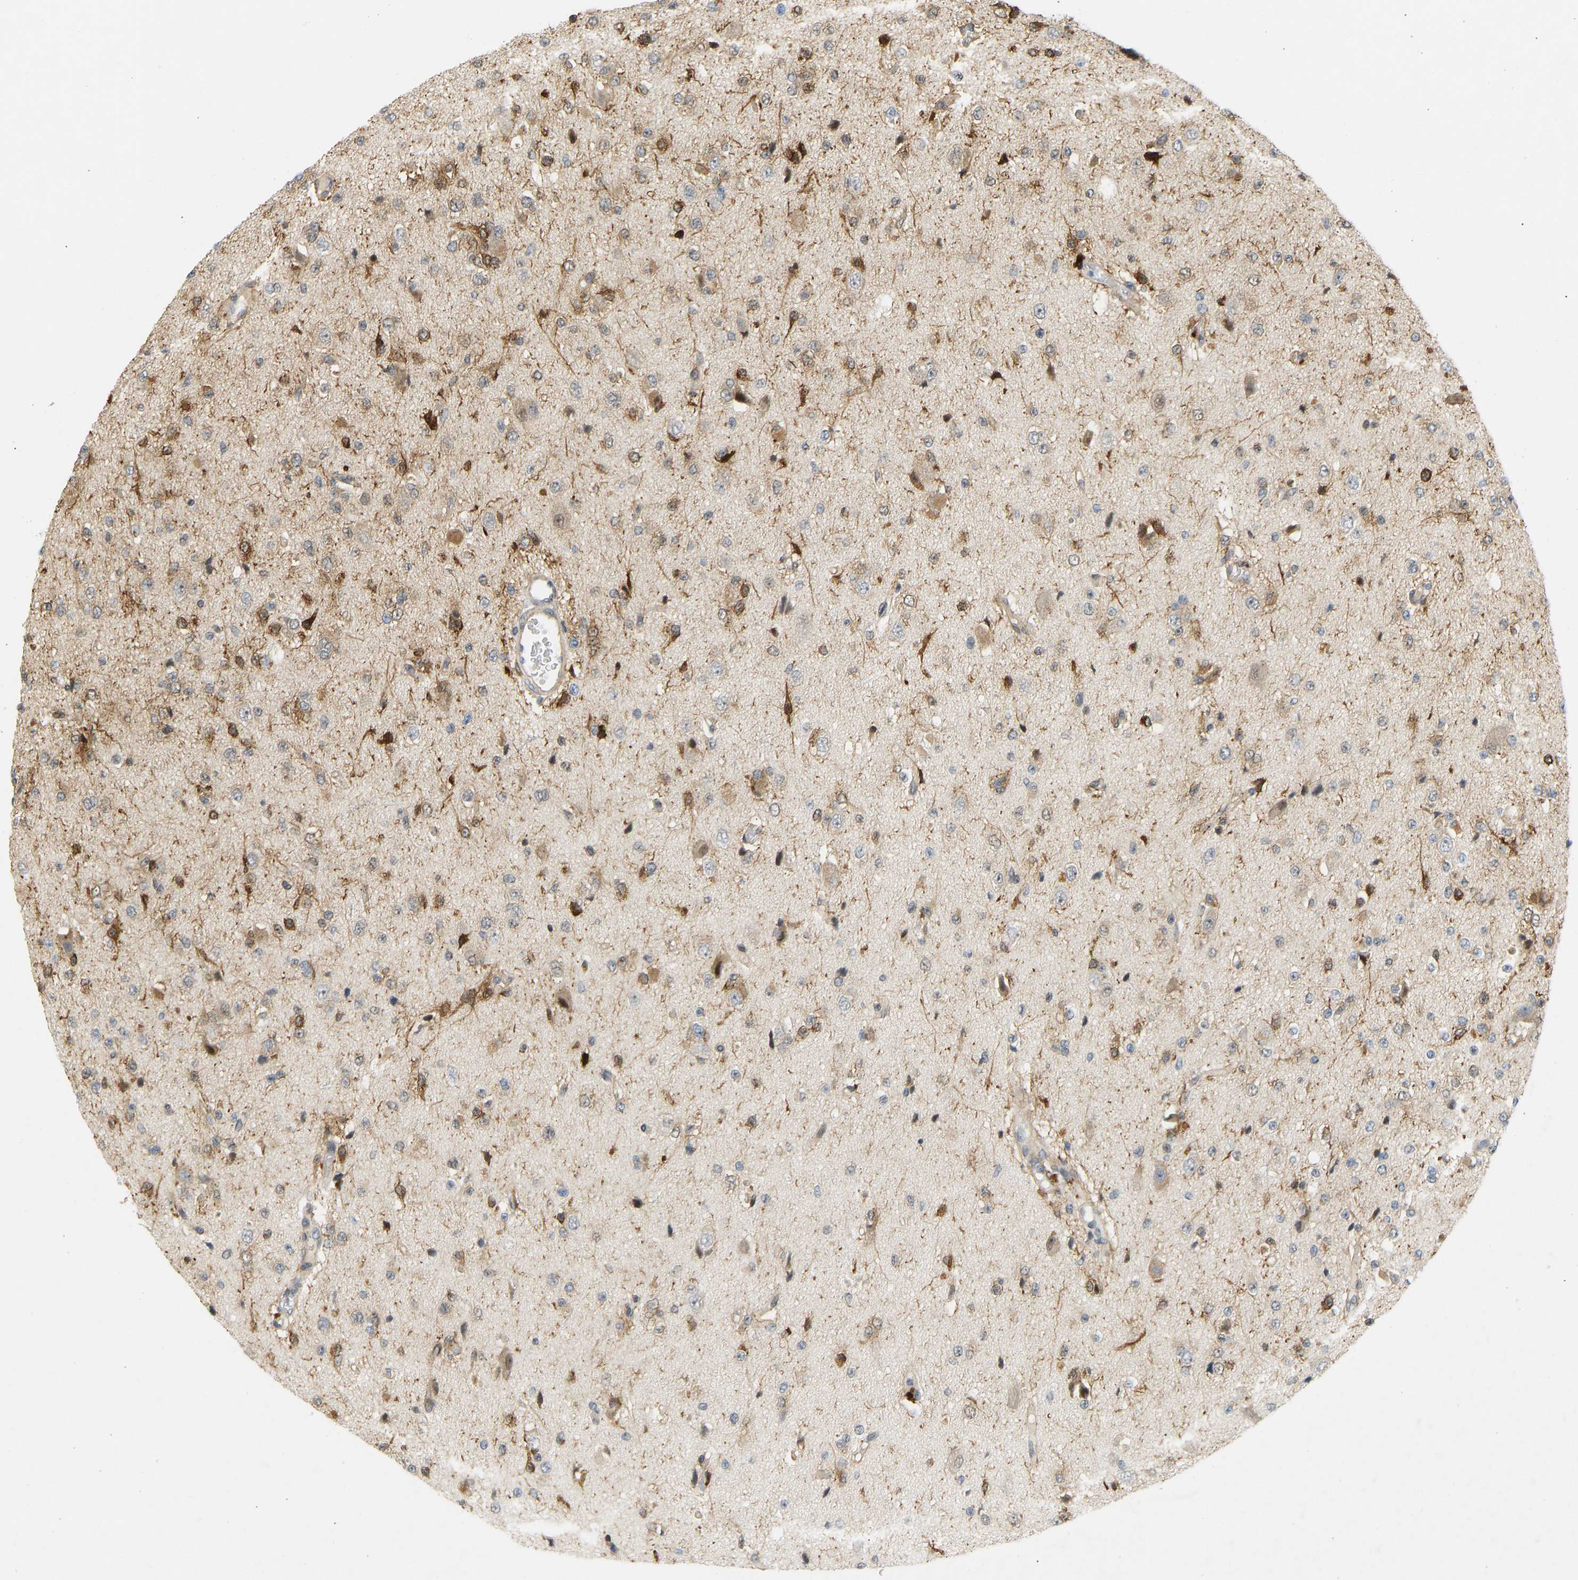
{"staining": {"intensity": "moderate", "quantity": "25%-75%", "location": "cytoplasmic/membranous,nuclear"}, "tissue": "glioma", "cell_type": "Tumor cells", "image_type": "cancer", "snomed": [{"axis": "morphology", "description": "Glioma, malignant, High grade"}, {"axis": "topography", "description": "pancreas cauda"}], "caption": "Moderate cytoplasmic/membranous and nuclear staining for a protein is seen in about 25%-75% of tumor cells of glioma using immunohistochemistry.", "gene": "BAG1", "patient": {"sex": "male", "age": 60}}